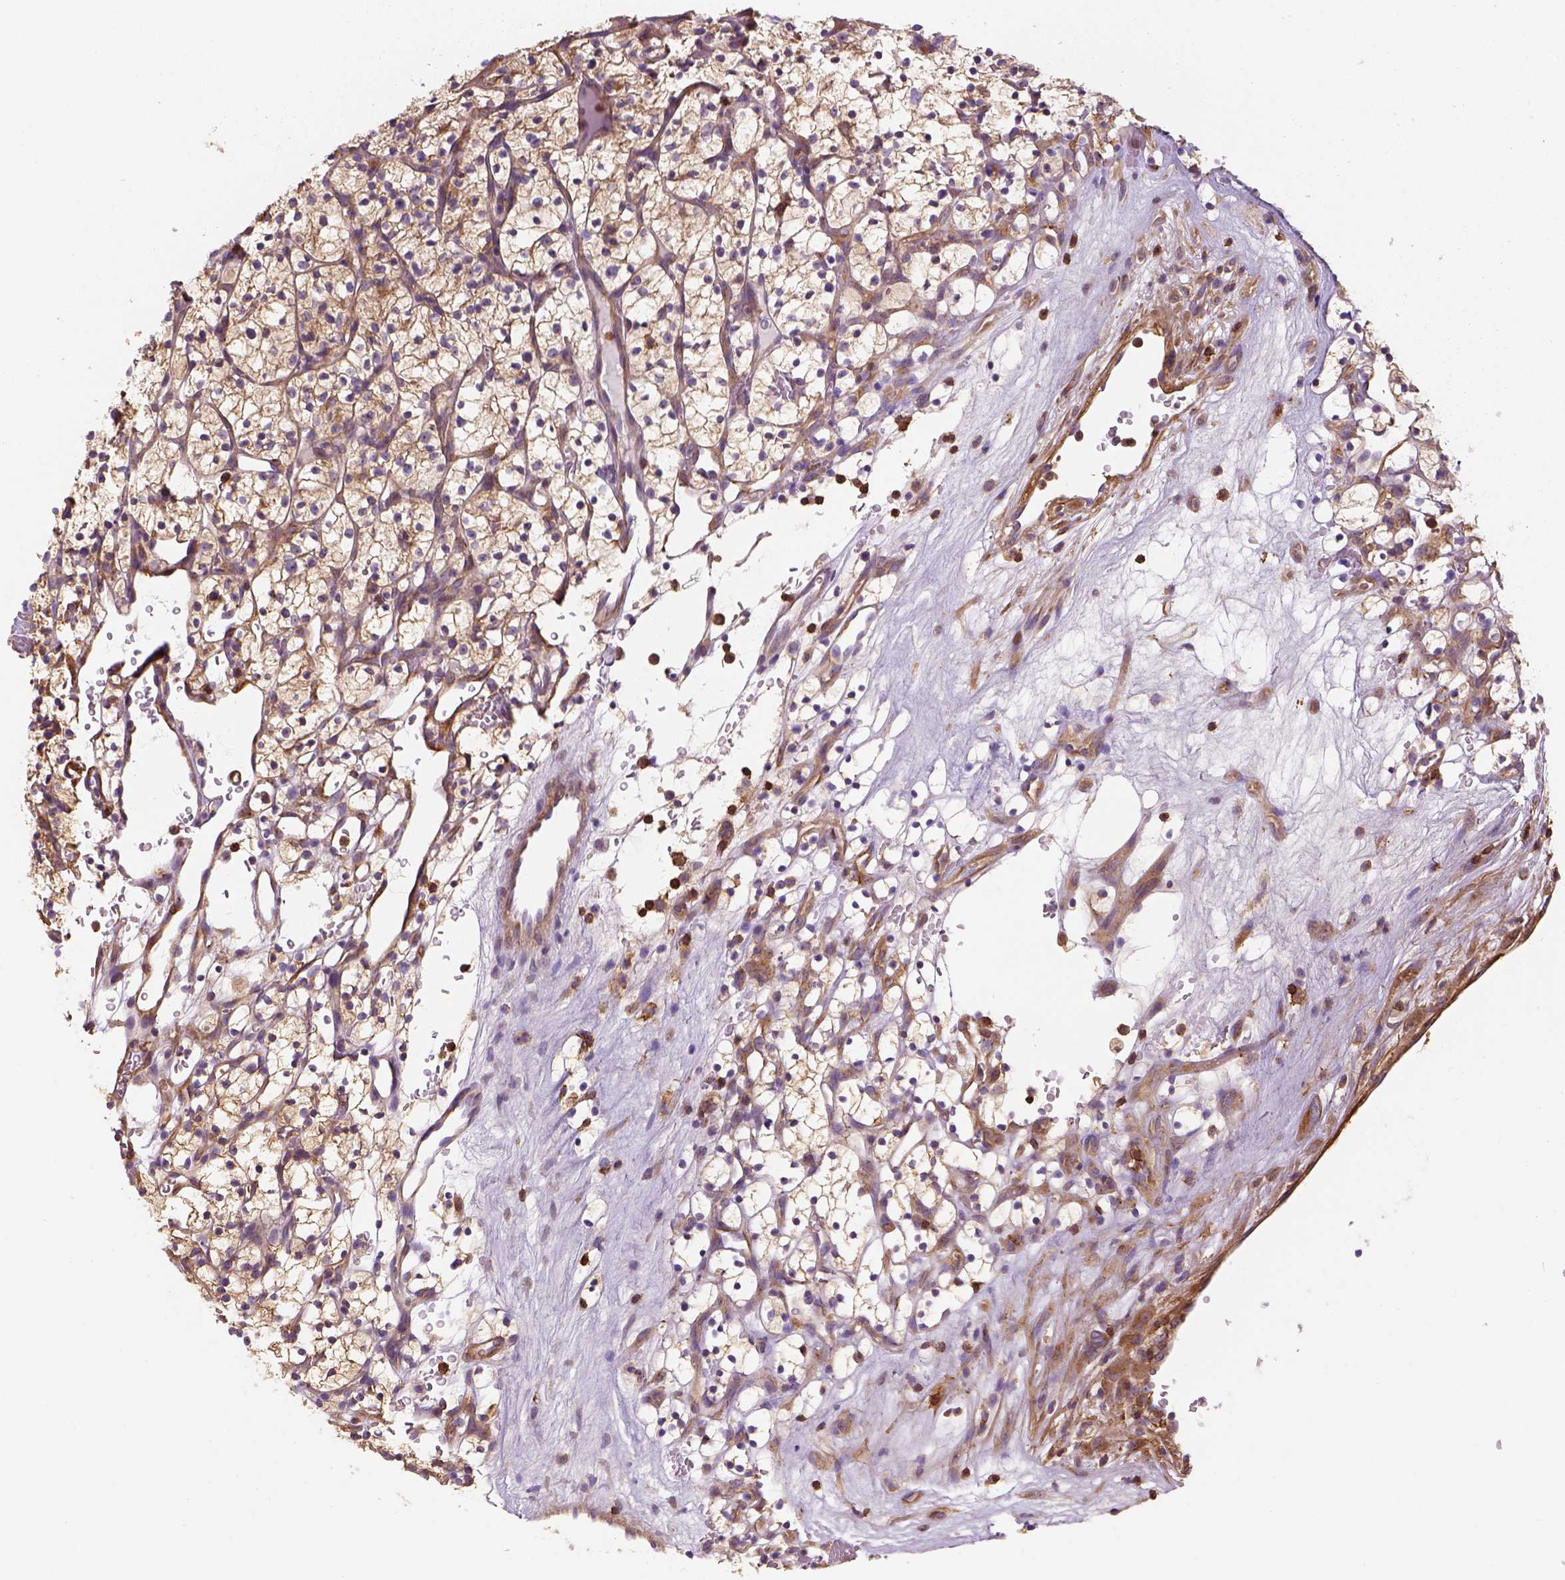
{"staining": {"intensity": "moderate", "quantity": ">75%", "location": "cytoplasmic/membranous"}, "tissue": "renal cancer", "cell_type": "Tumor cells", "image_type": "cancer", "snomed": [{"axis": "morphology", "description": "Adenocarcinoma, NOS"}, {"axis": "topography", "description": "Kidney"}], "caption": "Brown immunohistochemical staining in adenocarcinoma (renal) exhibits moderate cytoplasmic/membranous positivity in about >75% of tumor cells.", "gene": "GPRC5D", "patient": {"sex": "female", "age": 64}}